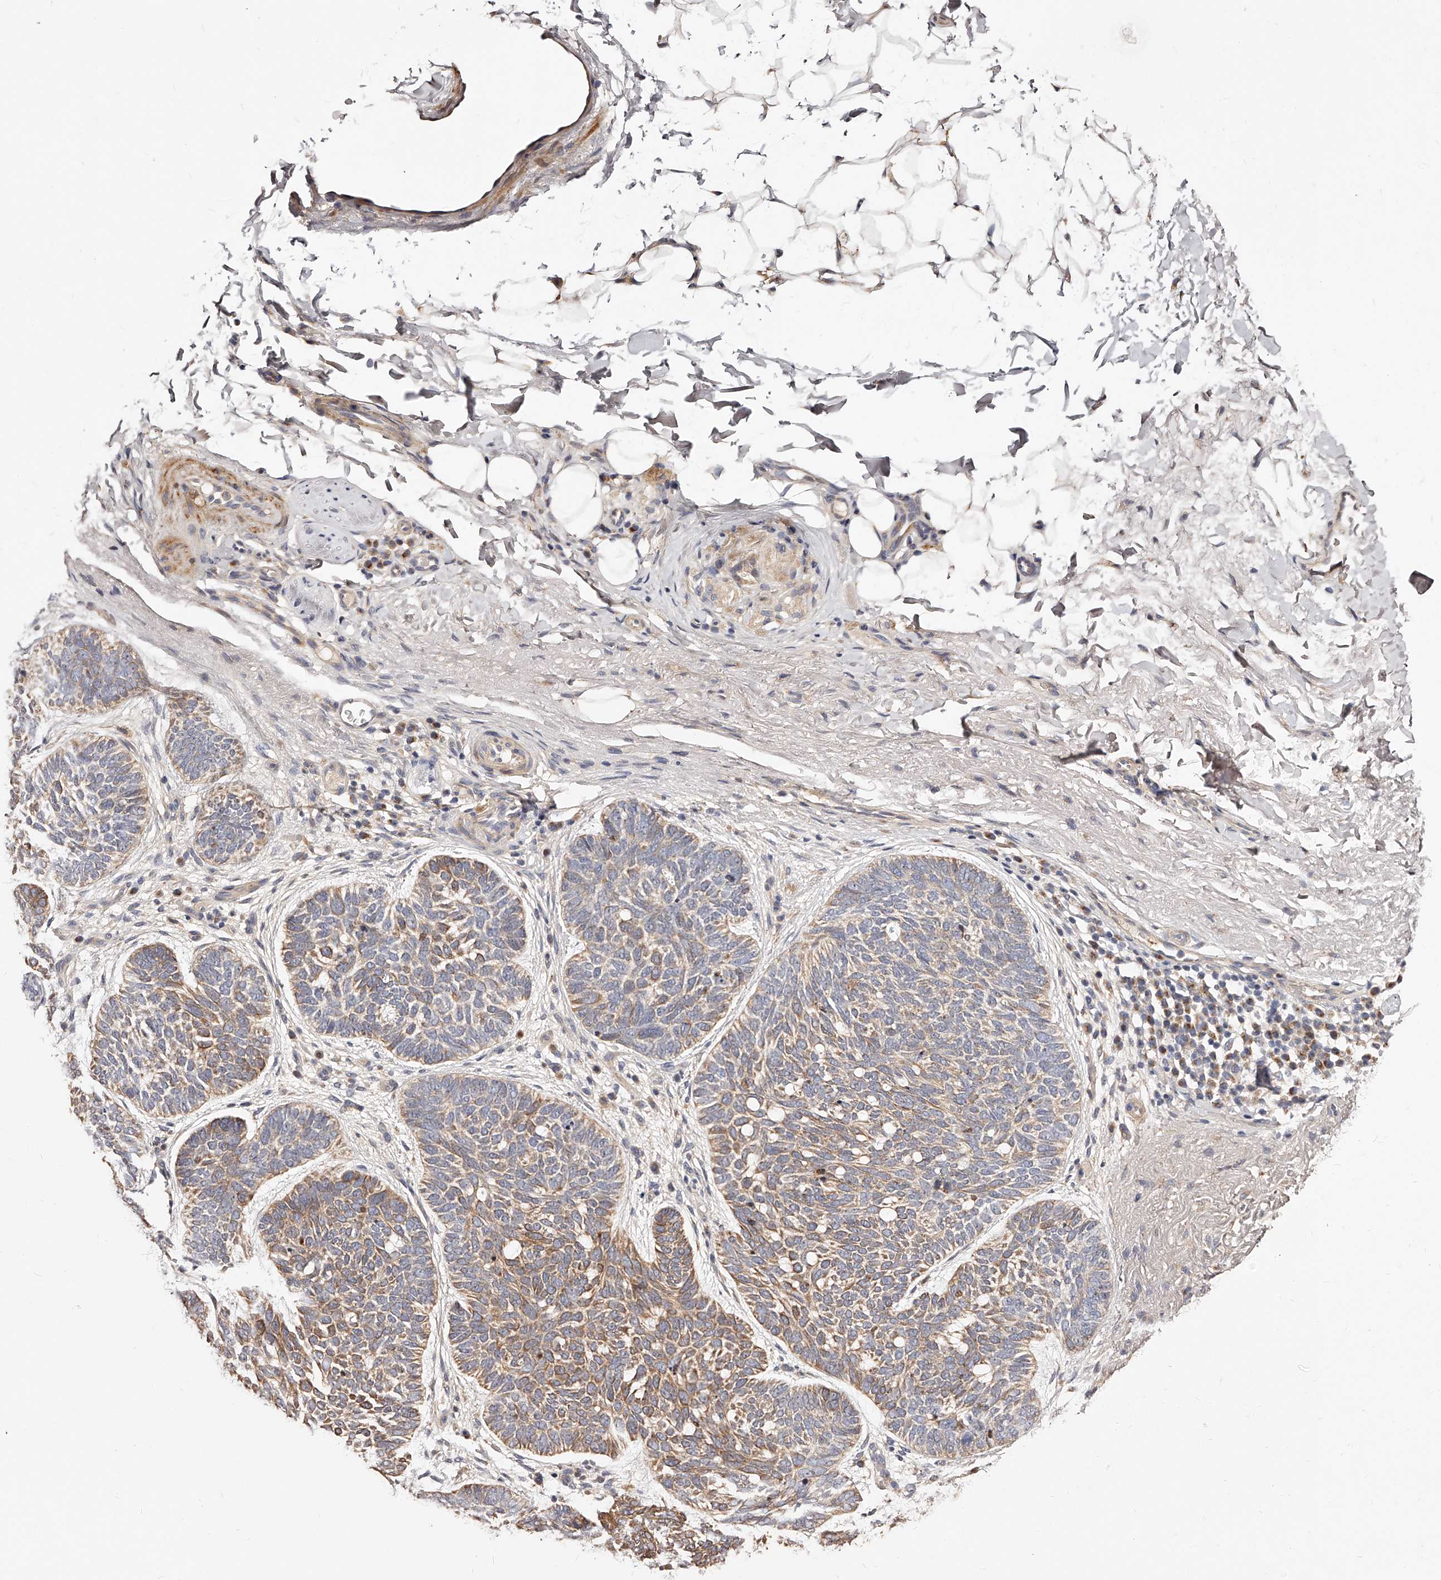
{"staining": {"intensity": "moderate", "quantity": "25%-75%", "location": "cytoplasmic/membranous"}, "tissue": "skin cancer", "cell_type": "Tumor cells", "image_type": "cancer", "snomed": [{"axis": "morphology", "description": "Basal cell carcinoma"}, {"axis": "topography", "description": "Skin"}], "caption": "Human skin cancer (basal cell carcinoma) stained for a protein (brown) displays moderate cytoplasmic/membranous positive staining in about 25%-75% of tumor cells.", "gene": "ZNF502", "patient": {"sex": "female", "age": 85}}